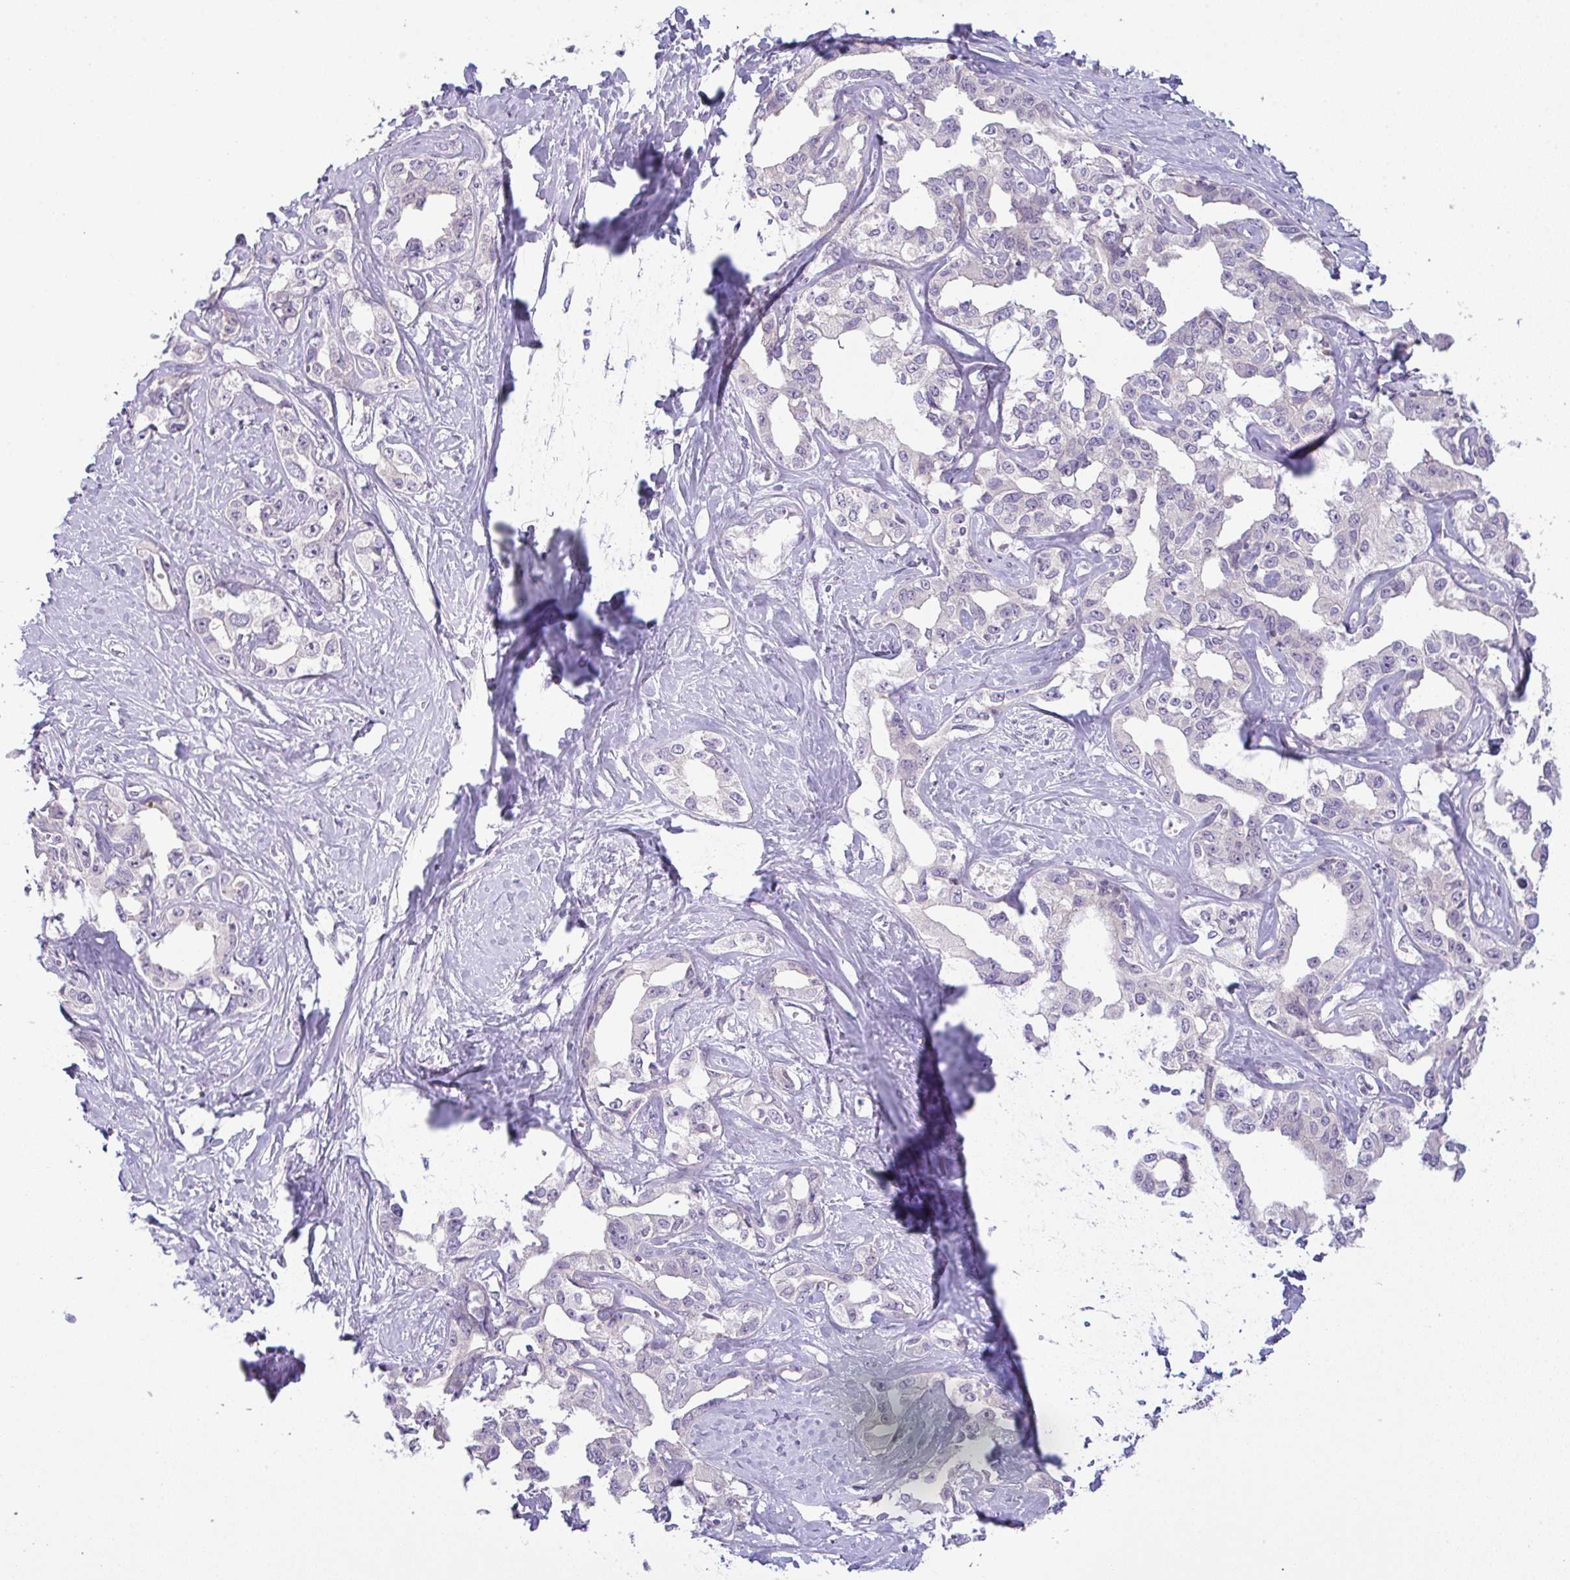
{"staining": {"intensity": "negative", "quantity": "none", "location": "none"}, "tissue": "liver cancer", "cell_type": "Tumor cells", "image_type": "cancer", "snomed": [{"axis": "morphology", "description": "Cholangiocarcinoma"}, {"axis": "topography", "description": "Liver"}], "caption": "A histopathology image of human liver cancer (cholangiocarcinoma) is negative for staining in tumor cells.", "gene": "CSE1L", "patient": {"sex": "male", "age": 59}}